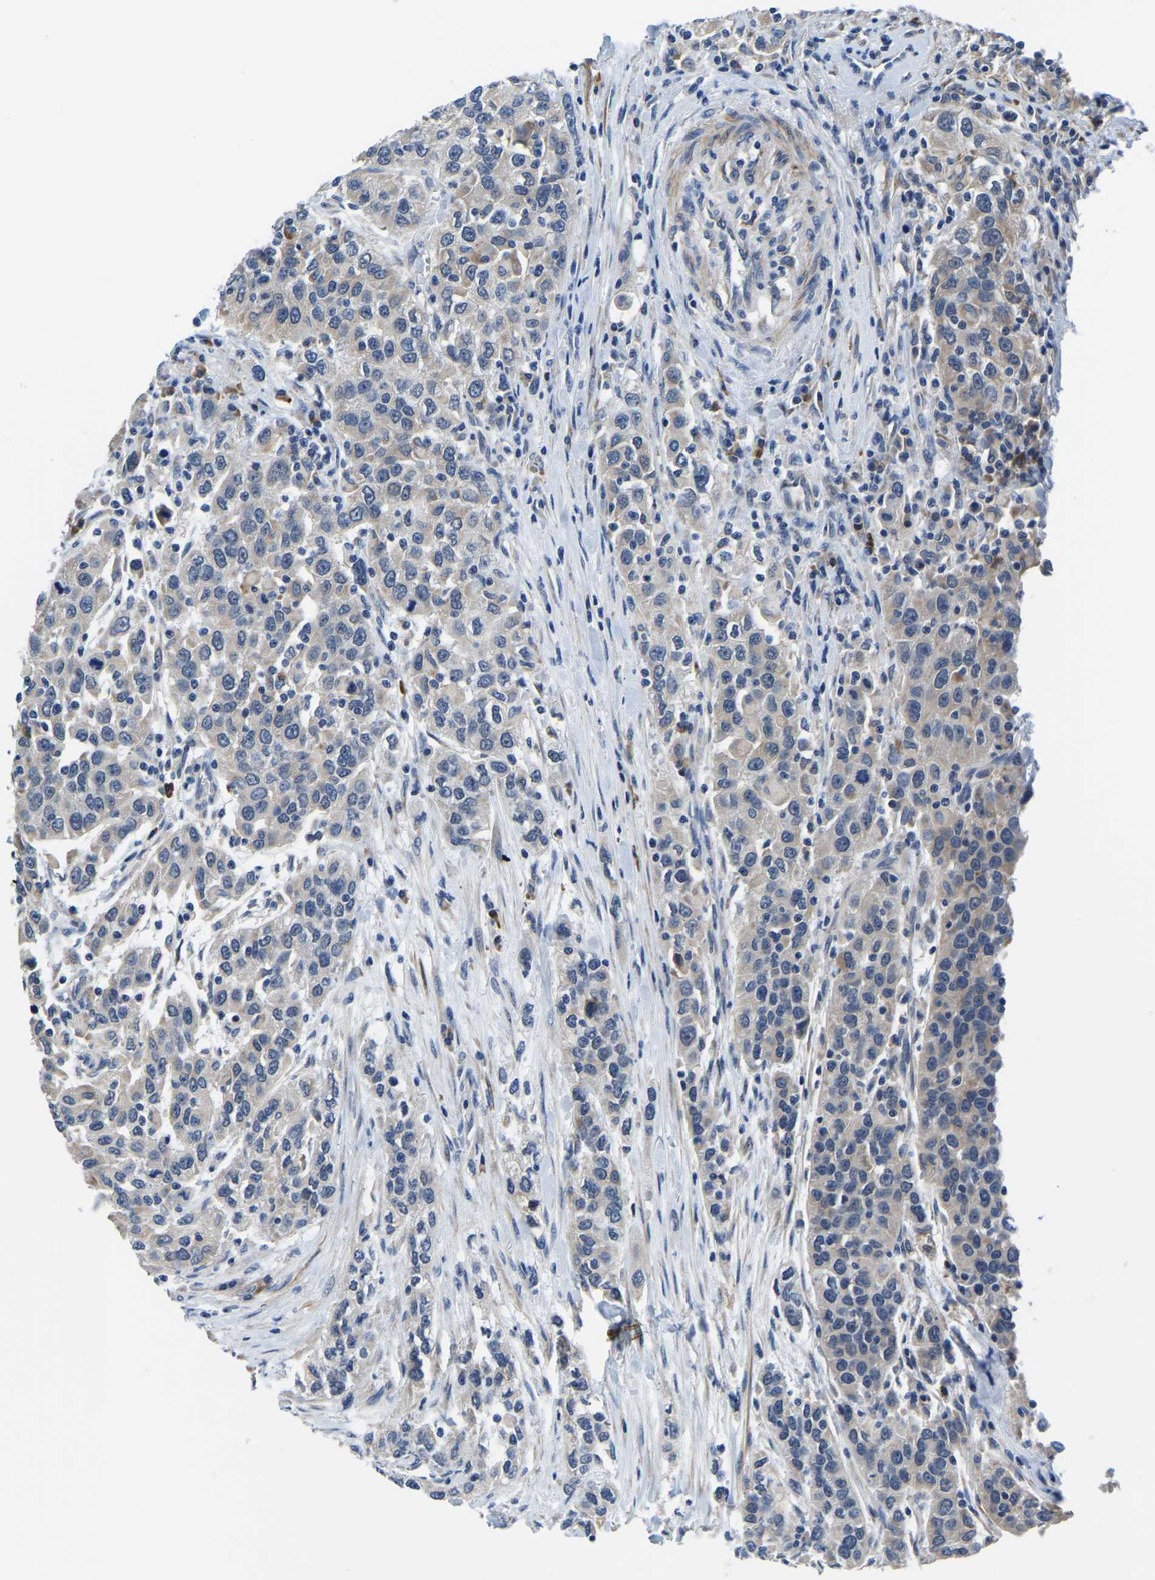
{"staining": {"intensity": "weak", "quantity": "<25%", "location": "cytoplasmic/membranous"}, "tissue": "urothelial cancer", "cell_type": "Tumor cells", "image_type": "cancer", "snomed": [{"axis": "morphology", "description": "Urothelial carcinoma, High grade"}, {"axis": "topography", "description": "Urinary bladder"}], "caption": "An IHC micrograph of urothelial cancer is shown. There is no staining in tumor cells of urothelial cancer. Nuclei are stained in blue.", "gene": "LIAS", "patient": {"sex": "female", "age": 80}}